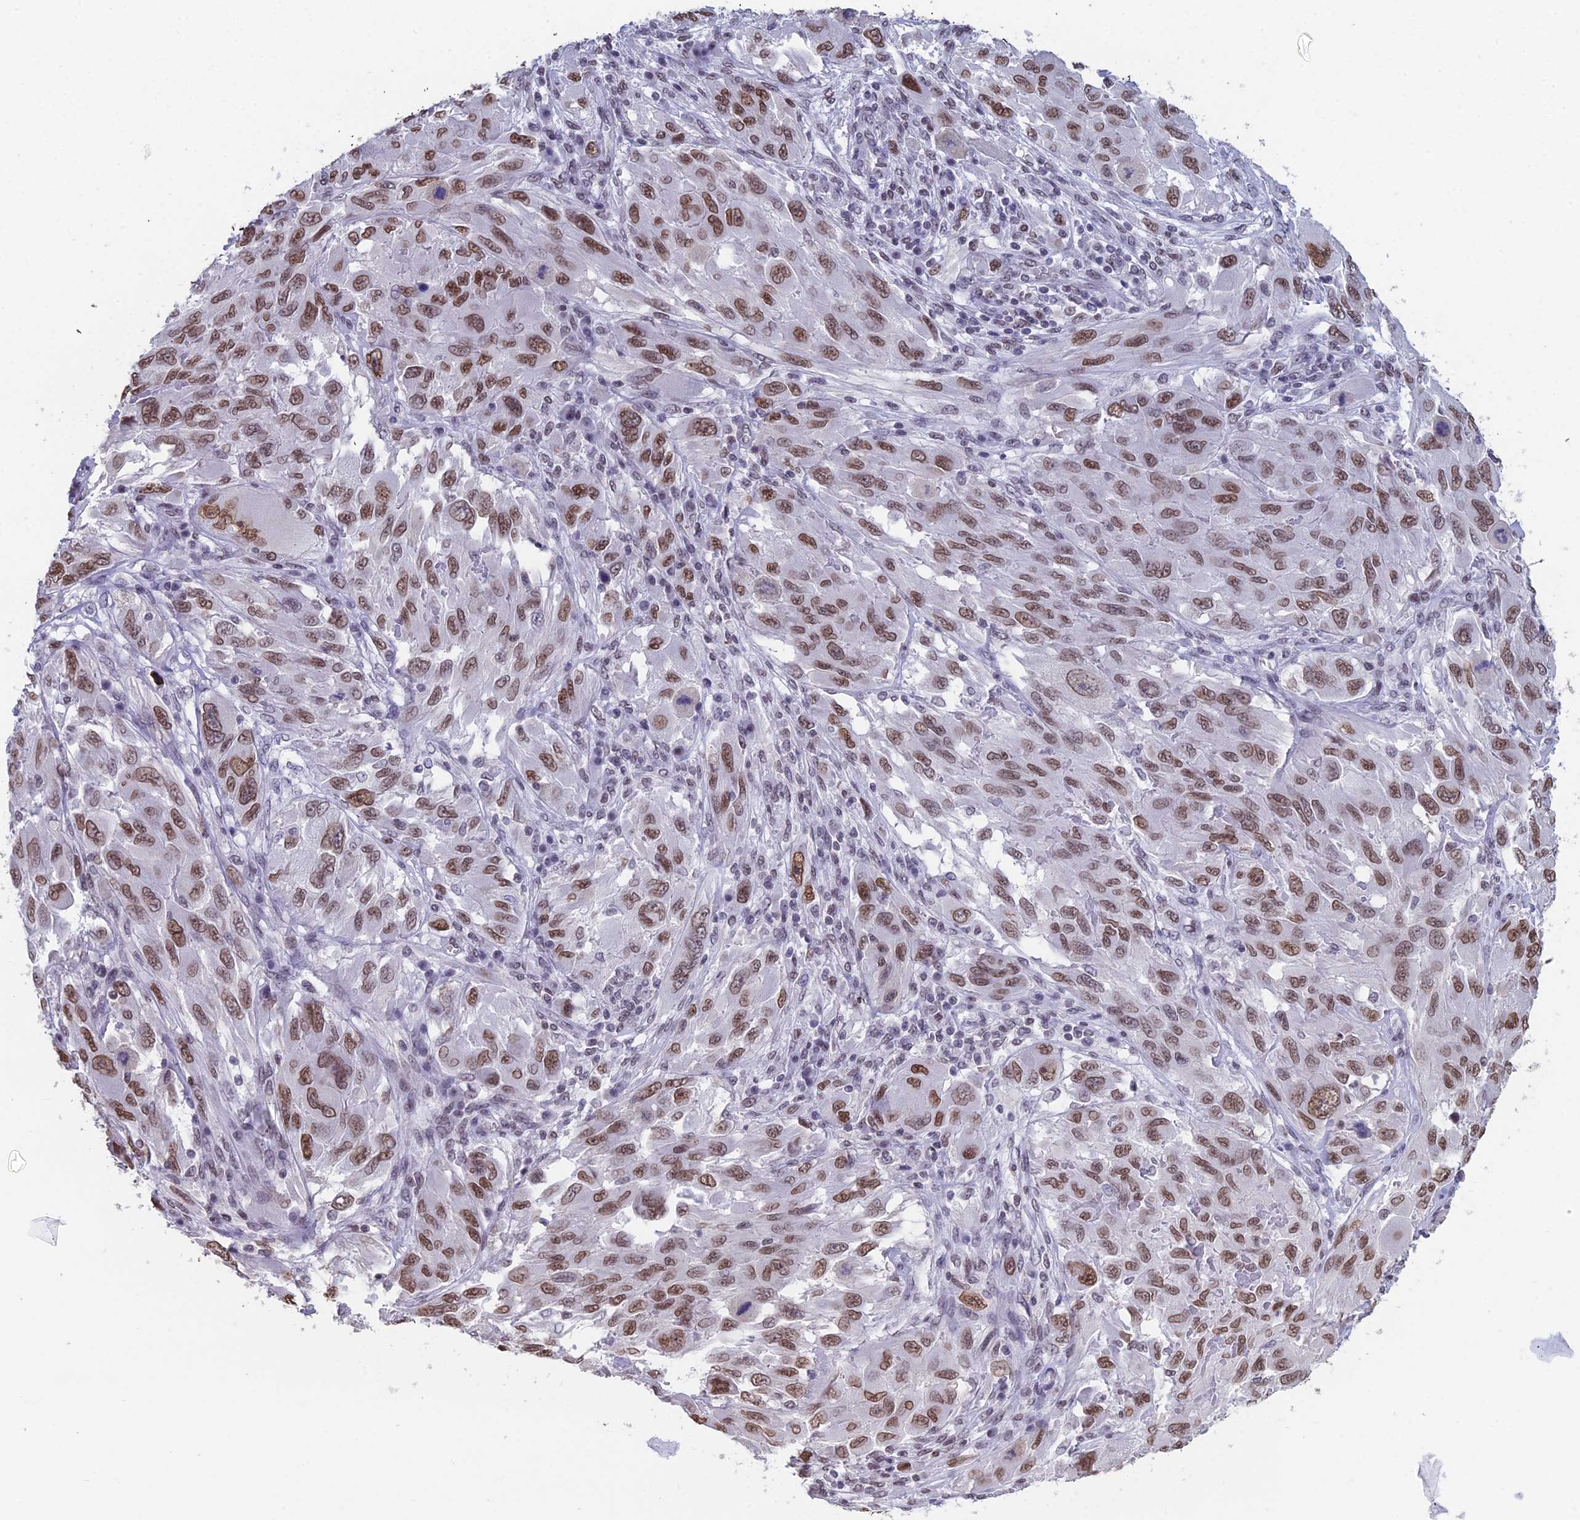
{"staining": {"intensity": "moderate", "quantity": ">75%", "location": "nuclear"}, "tissue": "melanoma", "cell_type": "Tumor cells", "image_type": "cancer", "snomed": [{"axis": "morphology", "description": "Malignant melanoma, NOS"}, {"axis": "topography", "description": "Skin"}], "caption": "Immunohistochemical staining of melanoma exhibits medium levels of moderate nuclear expression in about >75% of tumor cells. (IHC, brightfield microscopy, high magnification).", "gene": "CCDC97", "patient": {"sex": "female", "age": 91}}